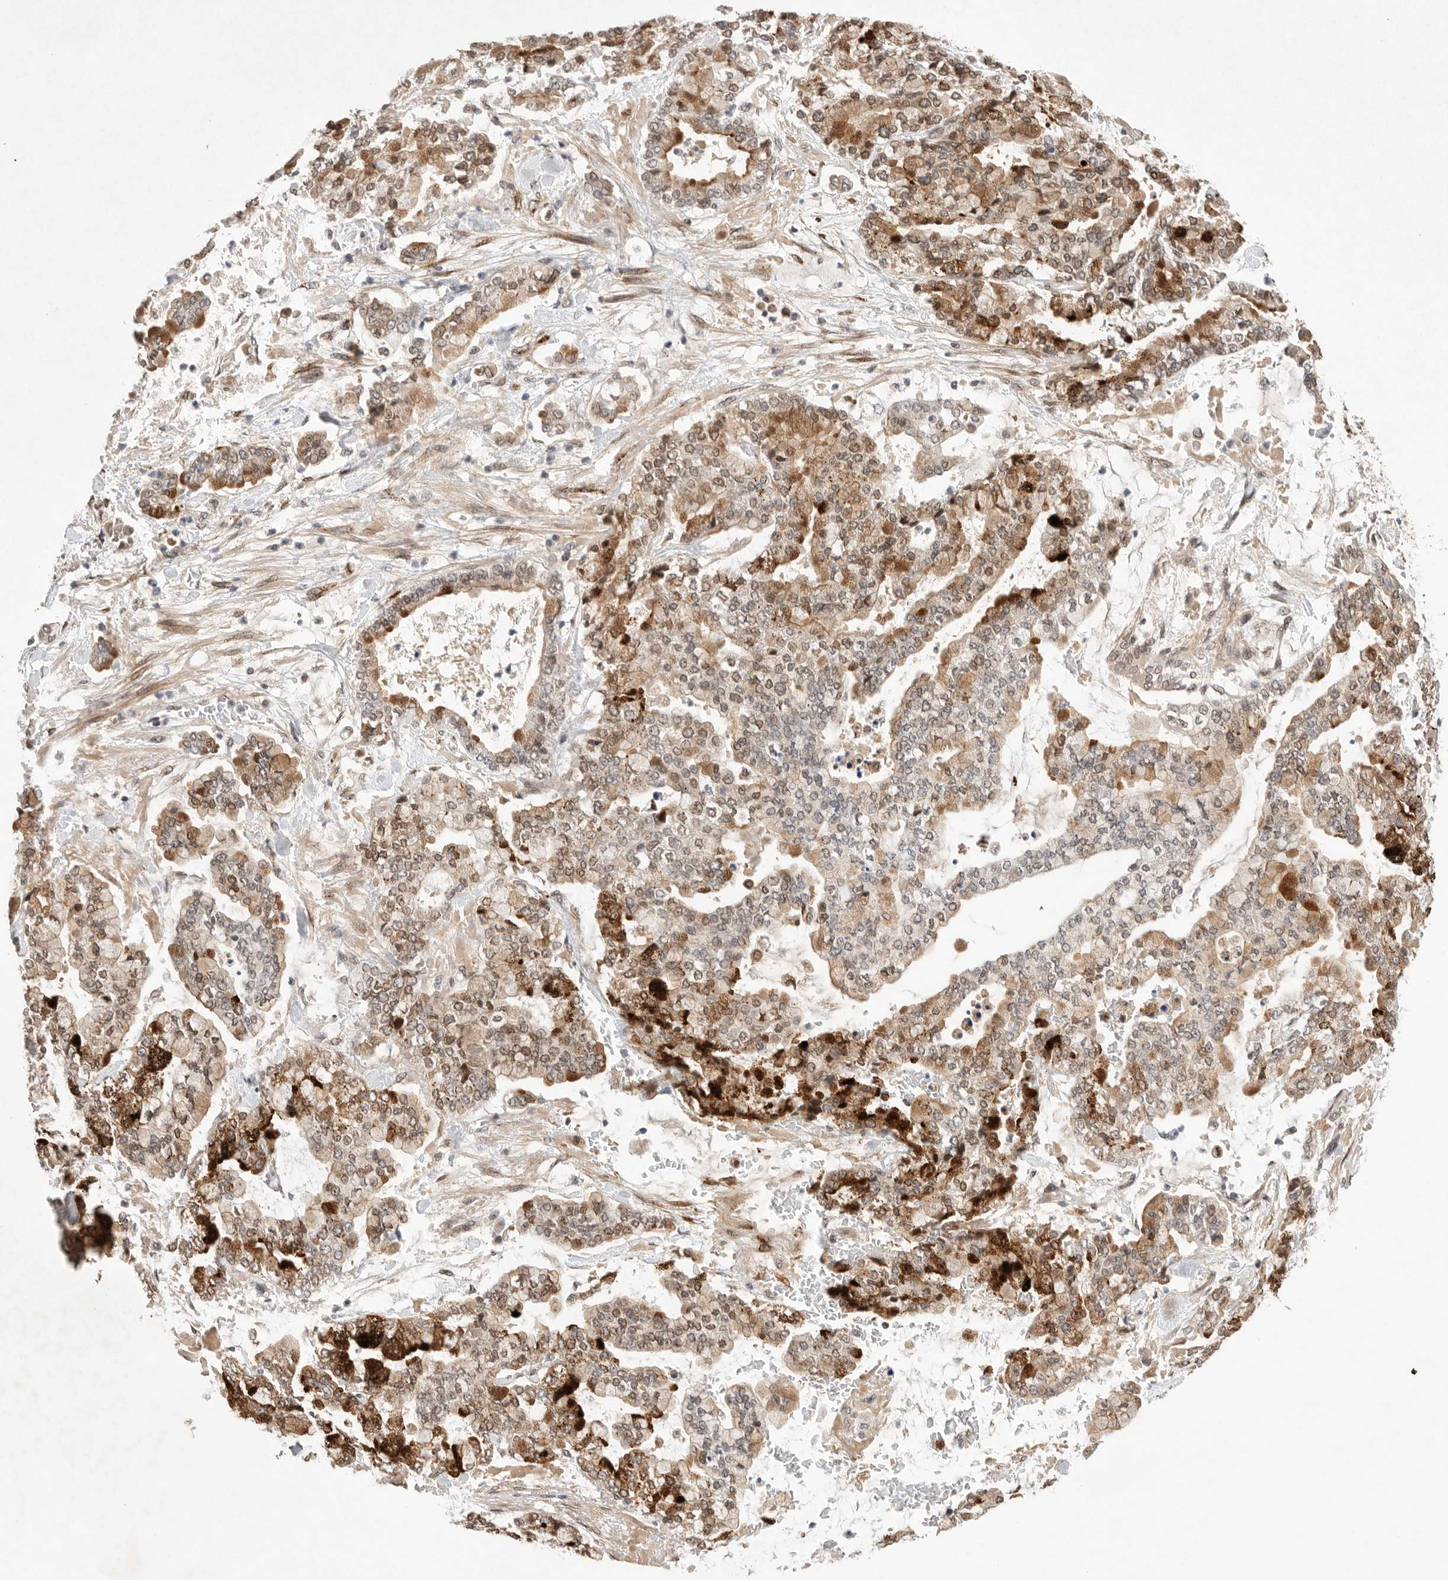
{"staining": {"intensity": "moderate", "quantity": ">75%", "location": "cytoplasmic/membranous,nuclear"}, "tissue": "stomach cancer", "cell_type": "Tumor cells", "image_type": "cancer", "snomed": [{"axis": "morphology", "description": "Normal tissue, NOS"}, {"axis": "morphology", "description": "Adenocarcinoma, NOS"}, {"axis": "topography", "description": "Stomach, upper"}, {"axis": "topography", "description": "Stomach"}], "caption": "An immunohistochemistry (IHC) histopathology image of tumor tissue is shown. Protein staining in brown shows moderate cytoplasmic/membranous and nuclear positivity in adenocarcinoma (stomach) within tumor cells. The staining was performed using DAB to visualize the protein expression in brown, while the nuclei were stained in blue with hematoxylin (Magnification: 20x).", "gene": "LEMD3", "patient": {"sex": "male", "age": 76}}